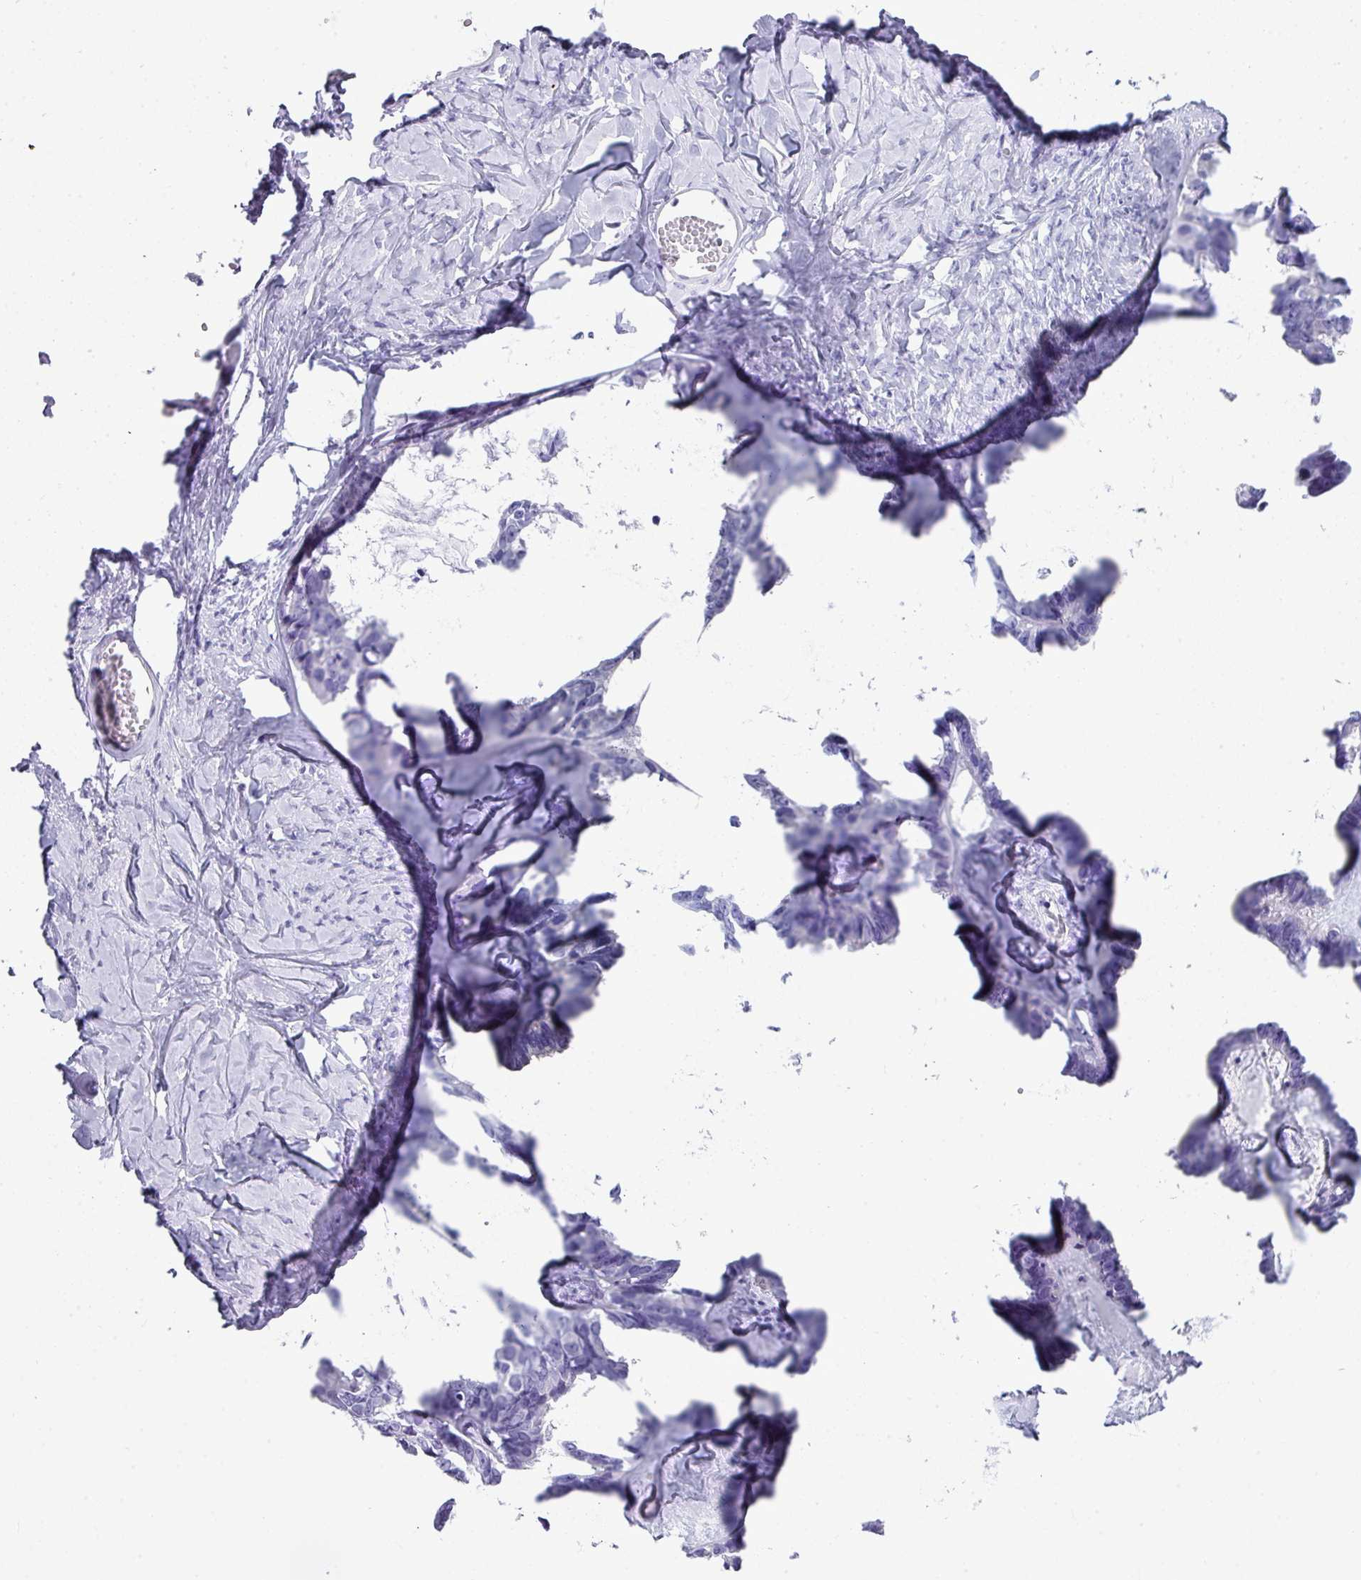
{"staining": {"intensity": "negative", "quantity": "none", "location": "none"}, "tissue": "ovarian cancer", "cell_type": "Tumor cells", "image_type": "cancer", "snomed": [{"axis": "morphology", "description": "Cystadenocarcinoma, serous, NOS"}, {"axis": "topography", "description": "Ovary"}], "caption": "DAB (3,3'-diaminobenzidine) immunohistochemical staining of human ovarian cancer shows no significant staining in tumor cells.", "gene": "ABCC5", "patient": {"sex": "female", "age": 69}}